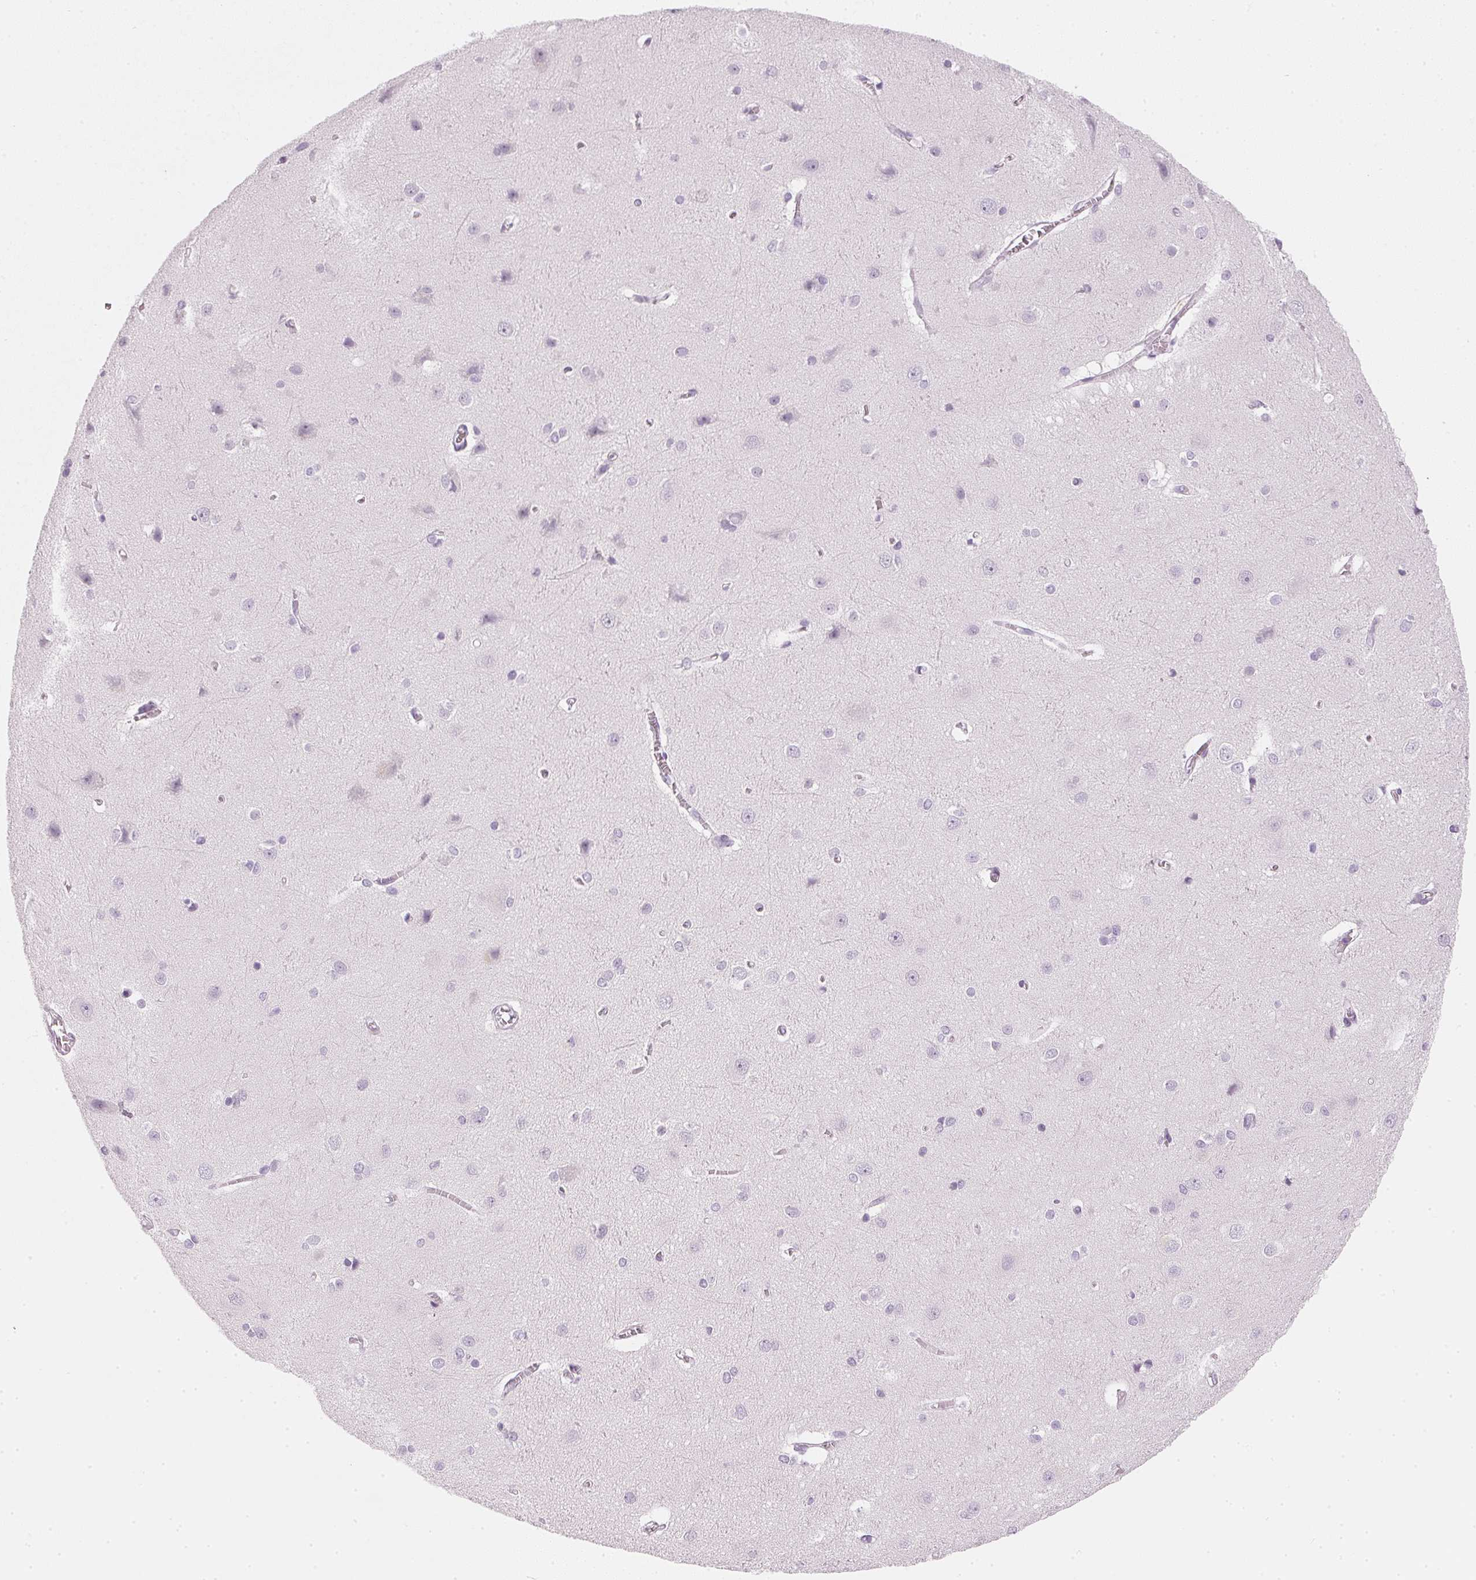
{"staining": {"intensity": "negative", "quantity": "none", "location": "none"}, "tissue": "cerebral cortex", "cell_type": "Endothelial cells", "image_type": "normal", "snomed": [{"axis": "morphology", "description": "Normal tissue, NOS"}, {"axis": "topography", "description": "Cerebral cortex"}], "caption": "Image shows no protein positivity in endothelial cells of normal cerebral cortex. Nuclei are stained in blue.", "gene": "CHST4", "patient": {"sex": "male", "age": 37}}